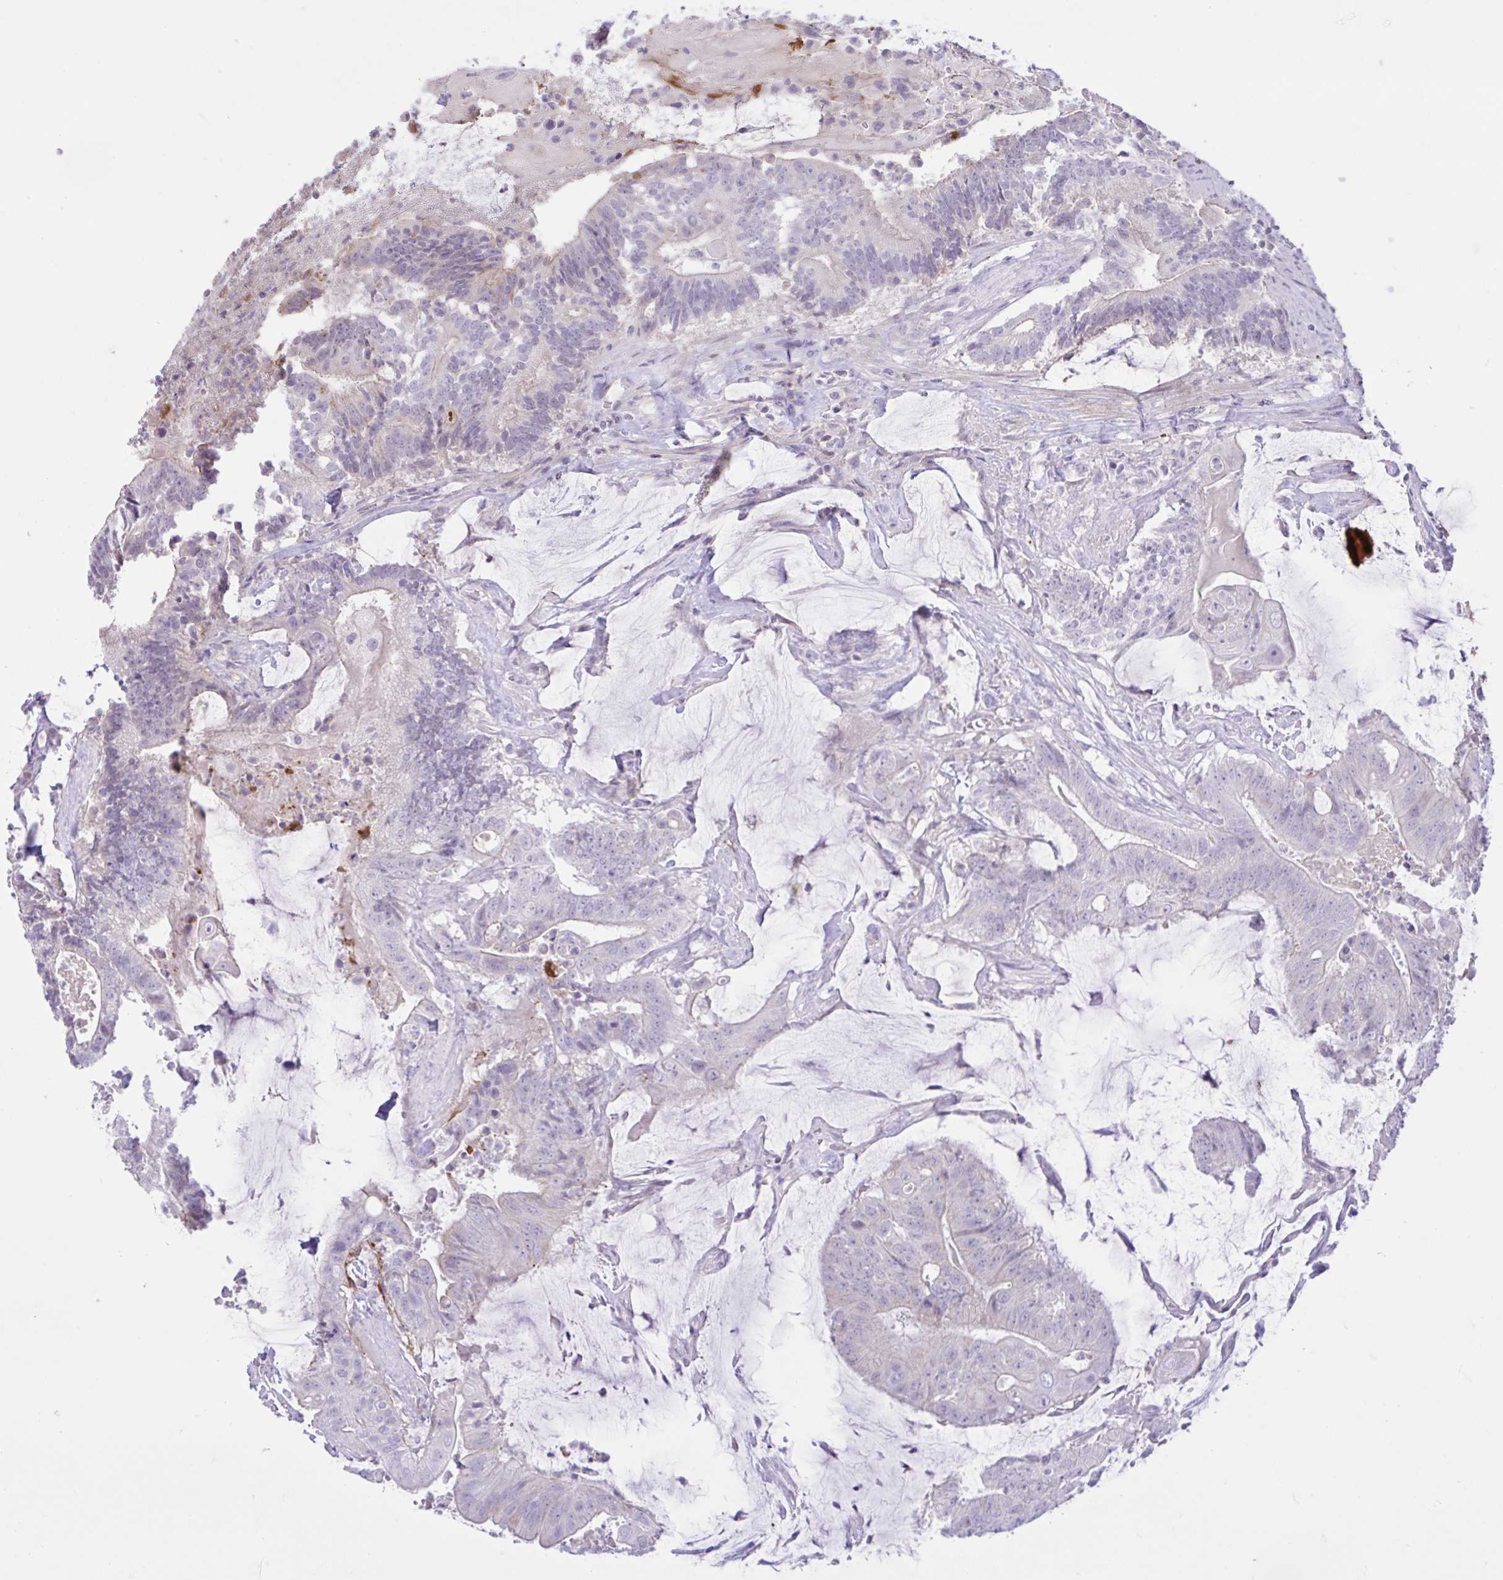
{"staining": {"intensity": "negative", "quantity": "none", "location": "none"}, "tissue": "colorectal cancer", "cell_type": "Tumor cells", "image_type": "cancer", "snomed": [{"axis": "morphology", "description": "Adenocarcinoma, NOS"}, {"axis": "topography", "description": "Colon"}], "caption": "There is no significant positivity in tumor cells of colorectal cancer (adenocarcinoma). Brightfield microscopy of immunohistochemistry (IHC) stained with DAB (3,3'-diaminobenzidine) (brown) and hematoxylin (blue), captured at high magnification.", "gene": "ZNF101", "patient": {"sex": "female", "age": 43}}